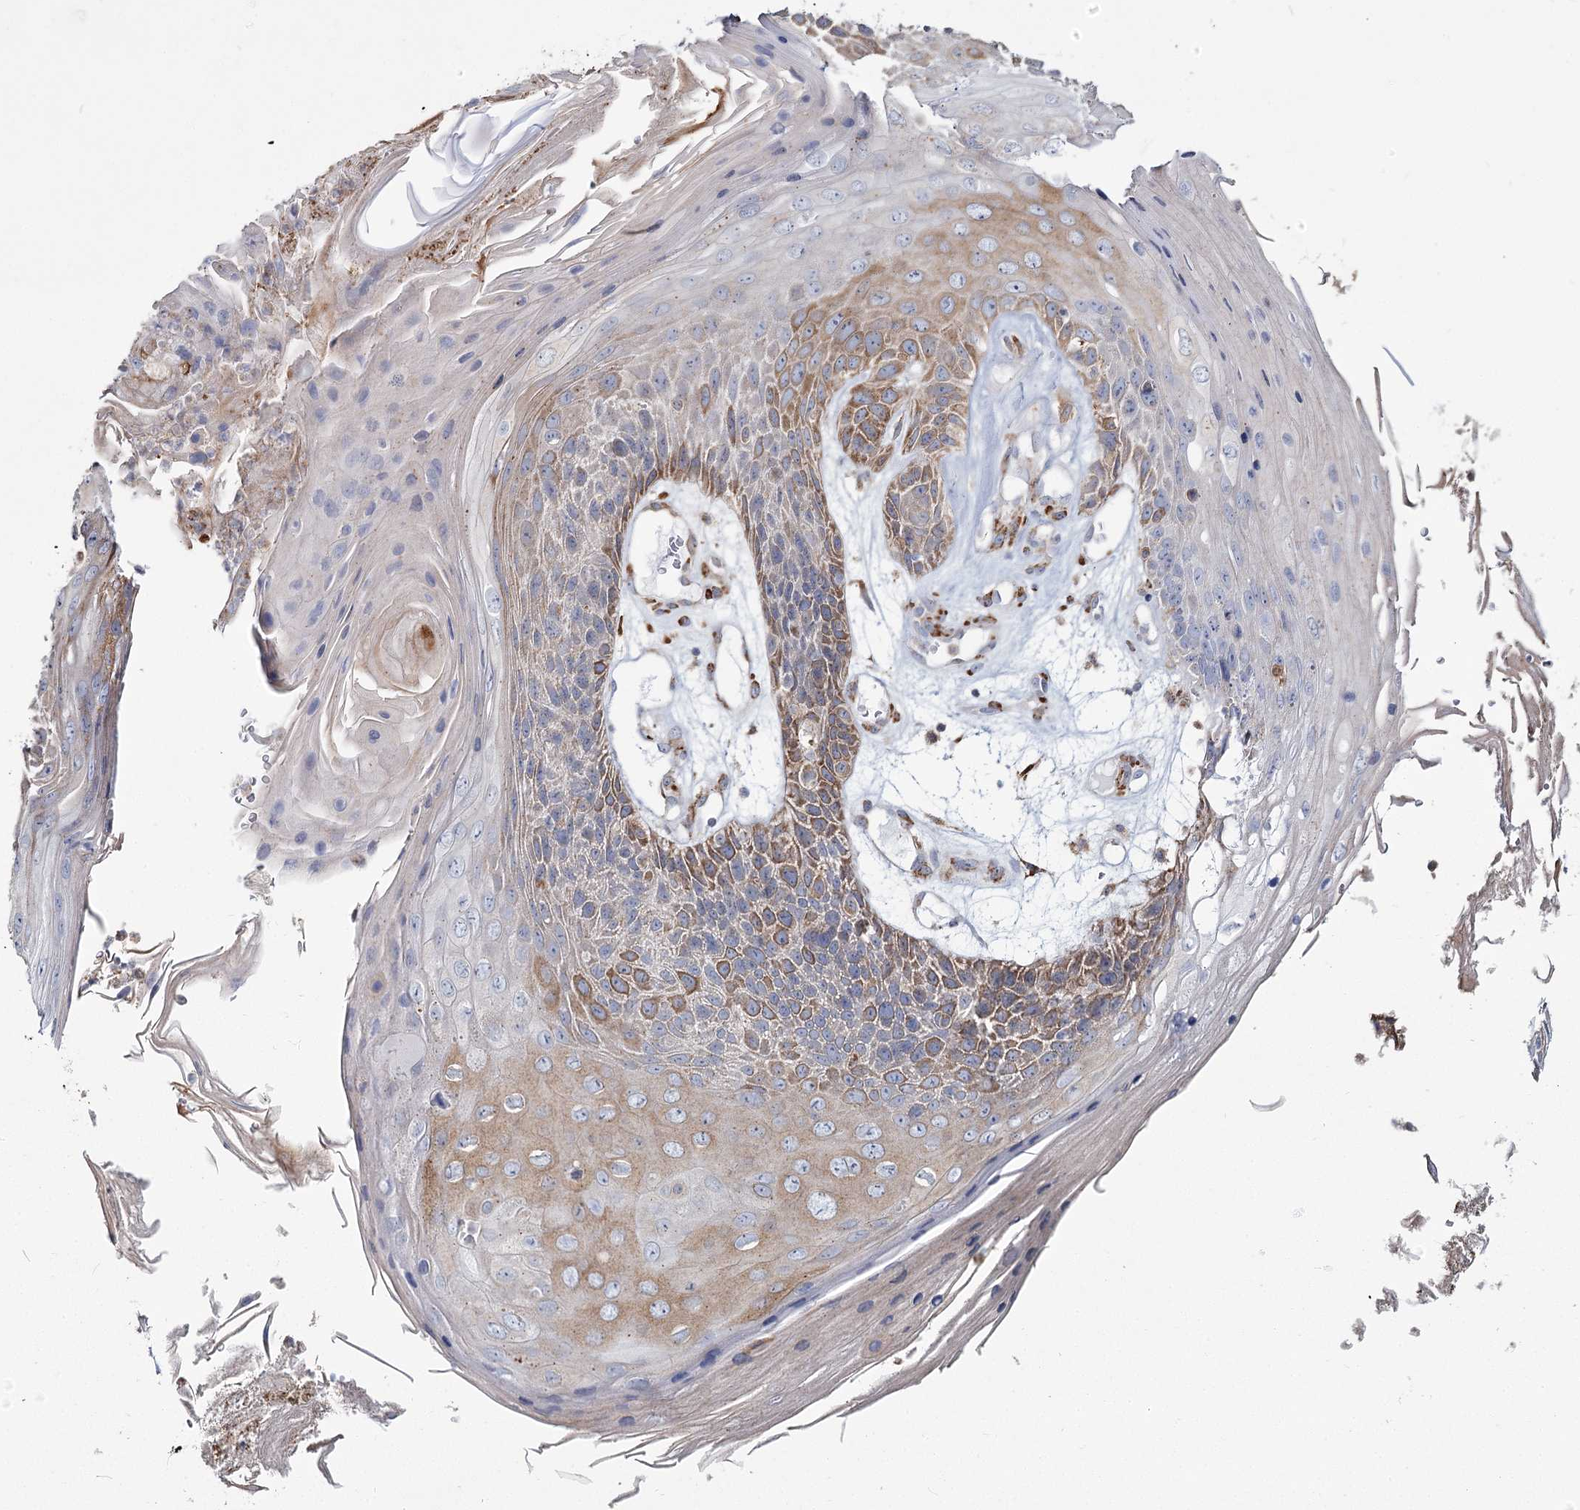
{"staining": {"intensity": "moderate", "quantity": ">75%", "location": "cytoplasmic/membranous"}, "tissue": "skin cancer", "cell_type": "Tumor cells", "image_type": "cancer", "snomed": [{"axis": "morphology", "description": "Squamous cell carcinoma, NOS"}, {"axis": "topography", "description": "Skin"}], "caption": "A micrograph of human skin cancer (squamous cell carcinoma) stained for a protein reveals moderate cytoplasmic/membranous brown staining in tumor cells. The staining is performed using DAB (3,3'-diaminobenzidine) brown chromogen to label protein expression. The nuclei are counter-stained blue using hematoxylin.", "gene": "ZCCHC9", "patient": {"sex": "female", "age": 88}}